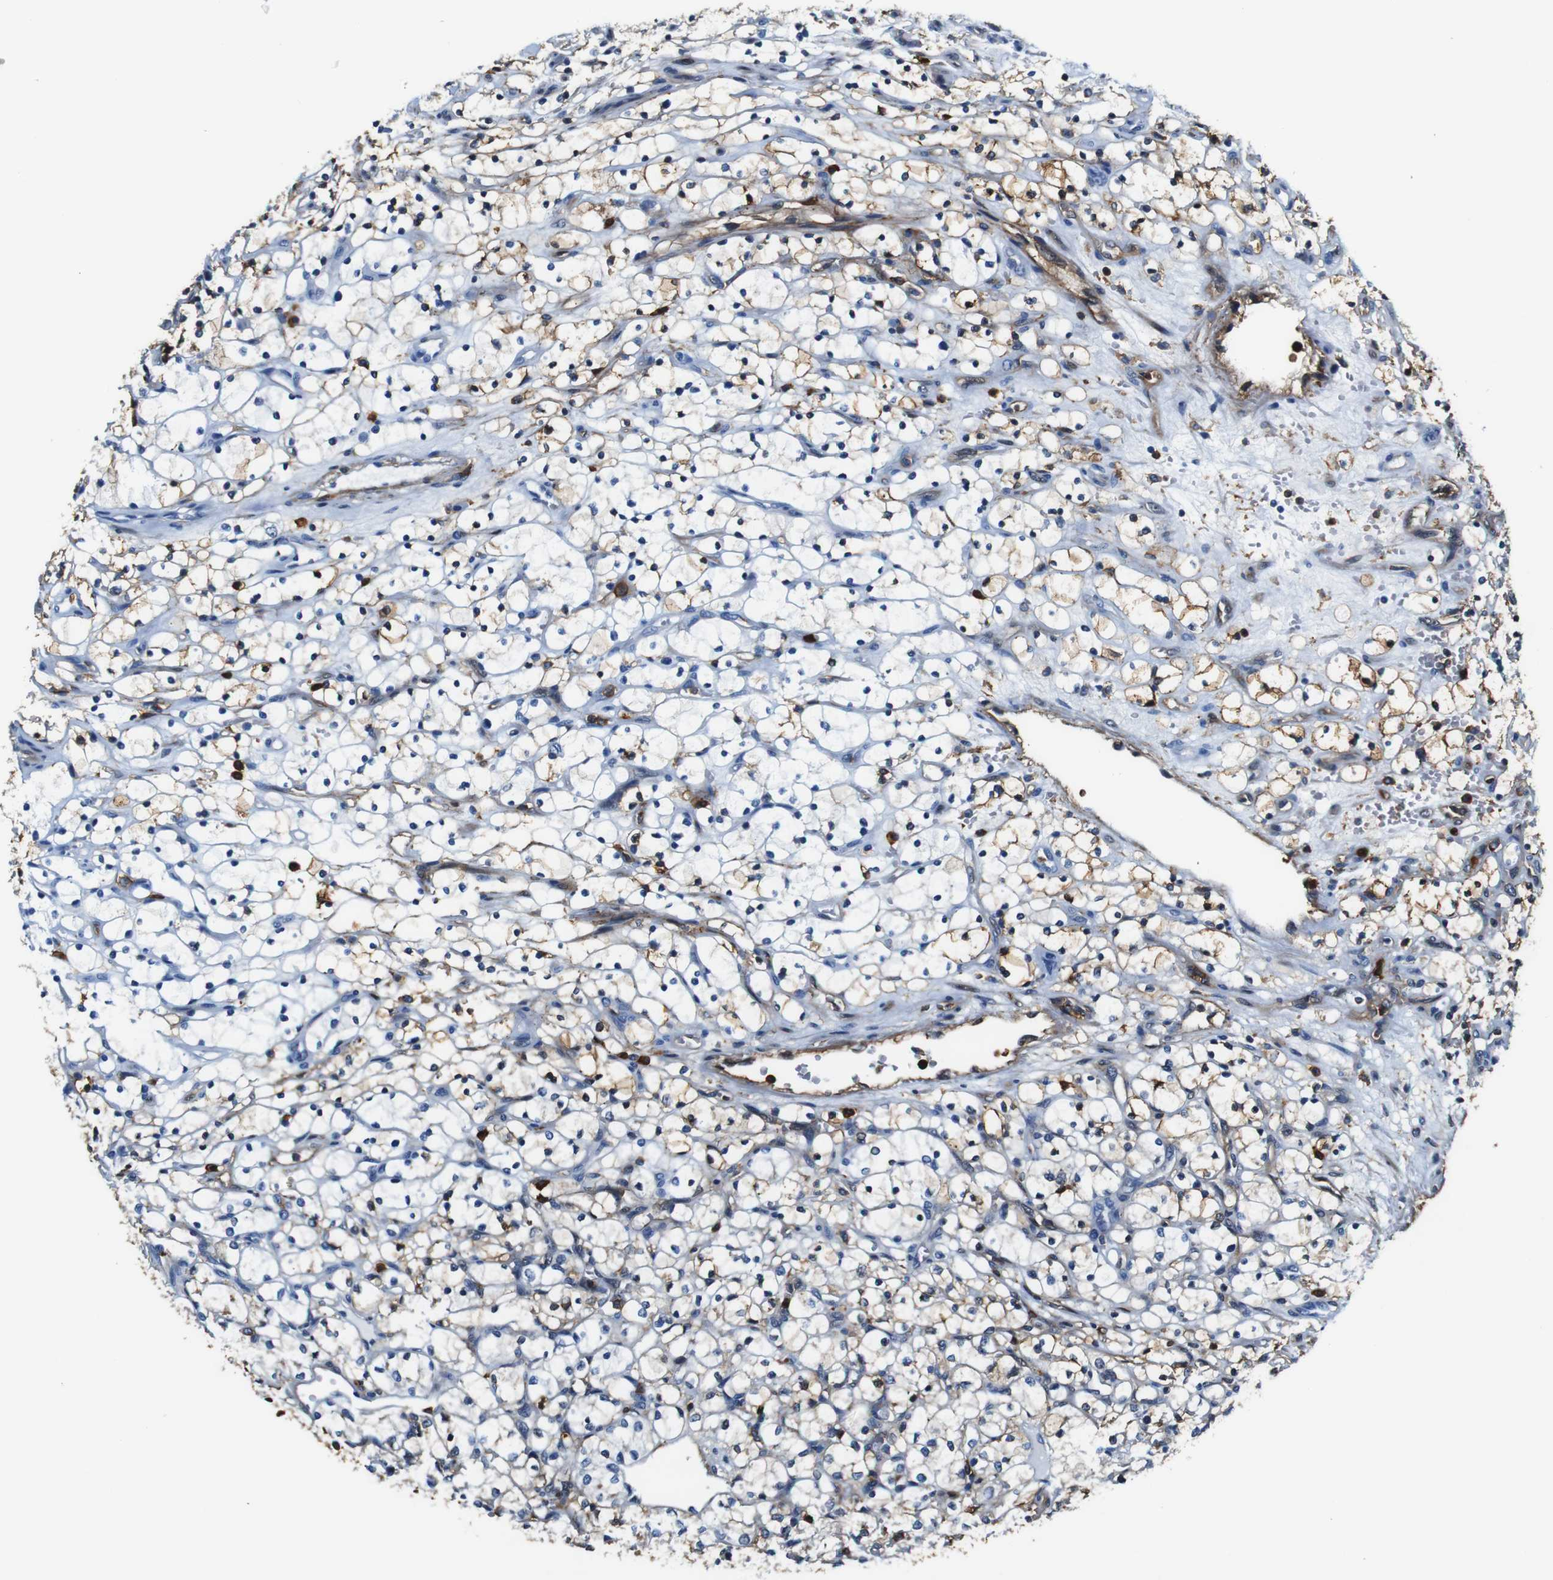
{"staining": {"intensity": "weak", "quantity": "<25%", "location": "cytoplasmic/membranous"}, "tissue": "renal cancer", "cell_type": "Tumor cells", "image_type": "cancer", "snomed": [{"axis": "morphology", "description": "Adenocarcinoma, NOS"}, {"axis": "topography", "description": "Kidney"}], "caption": "IHC of human renal cancer reveals no expression in tumor cells.", "gene": "ANXA1", "patient": {"sex": "female", "age": 69}}